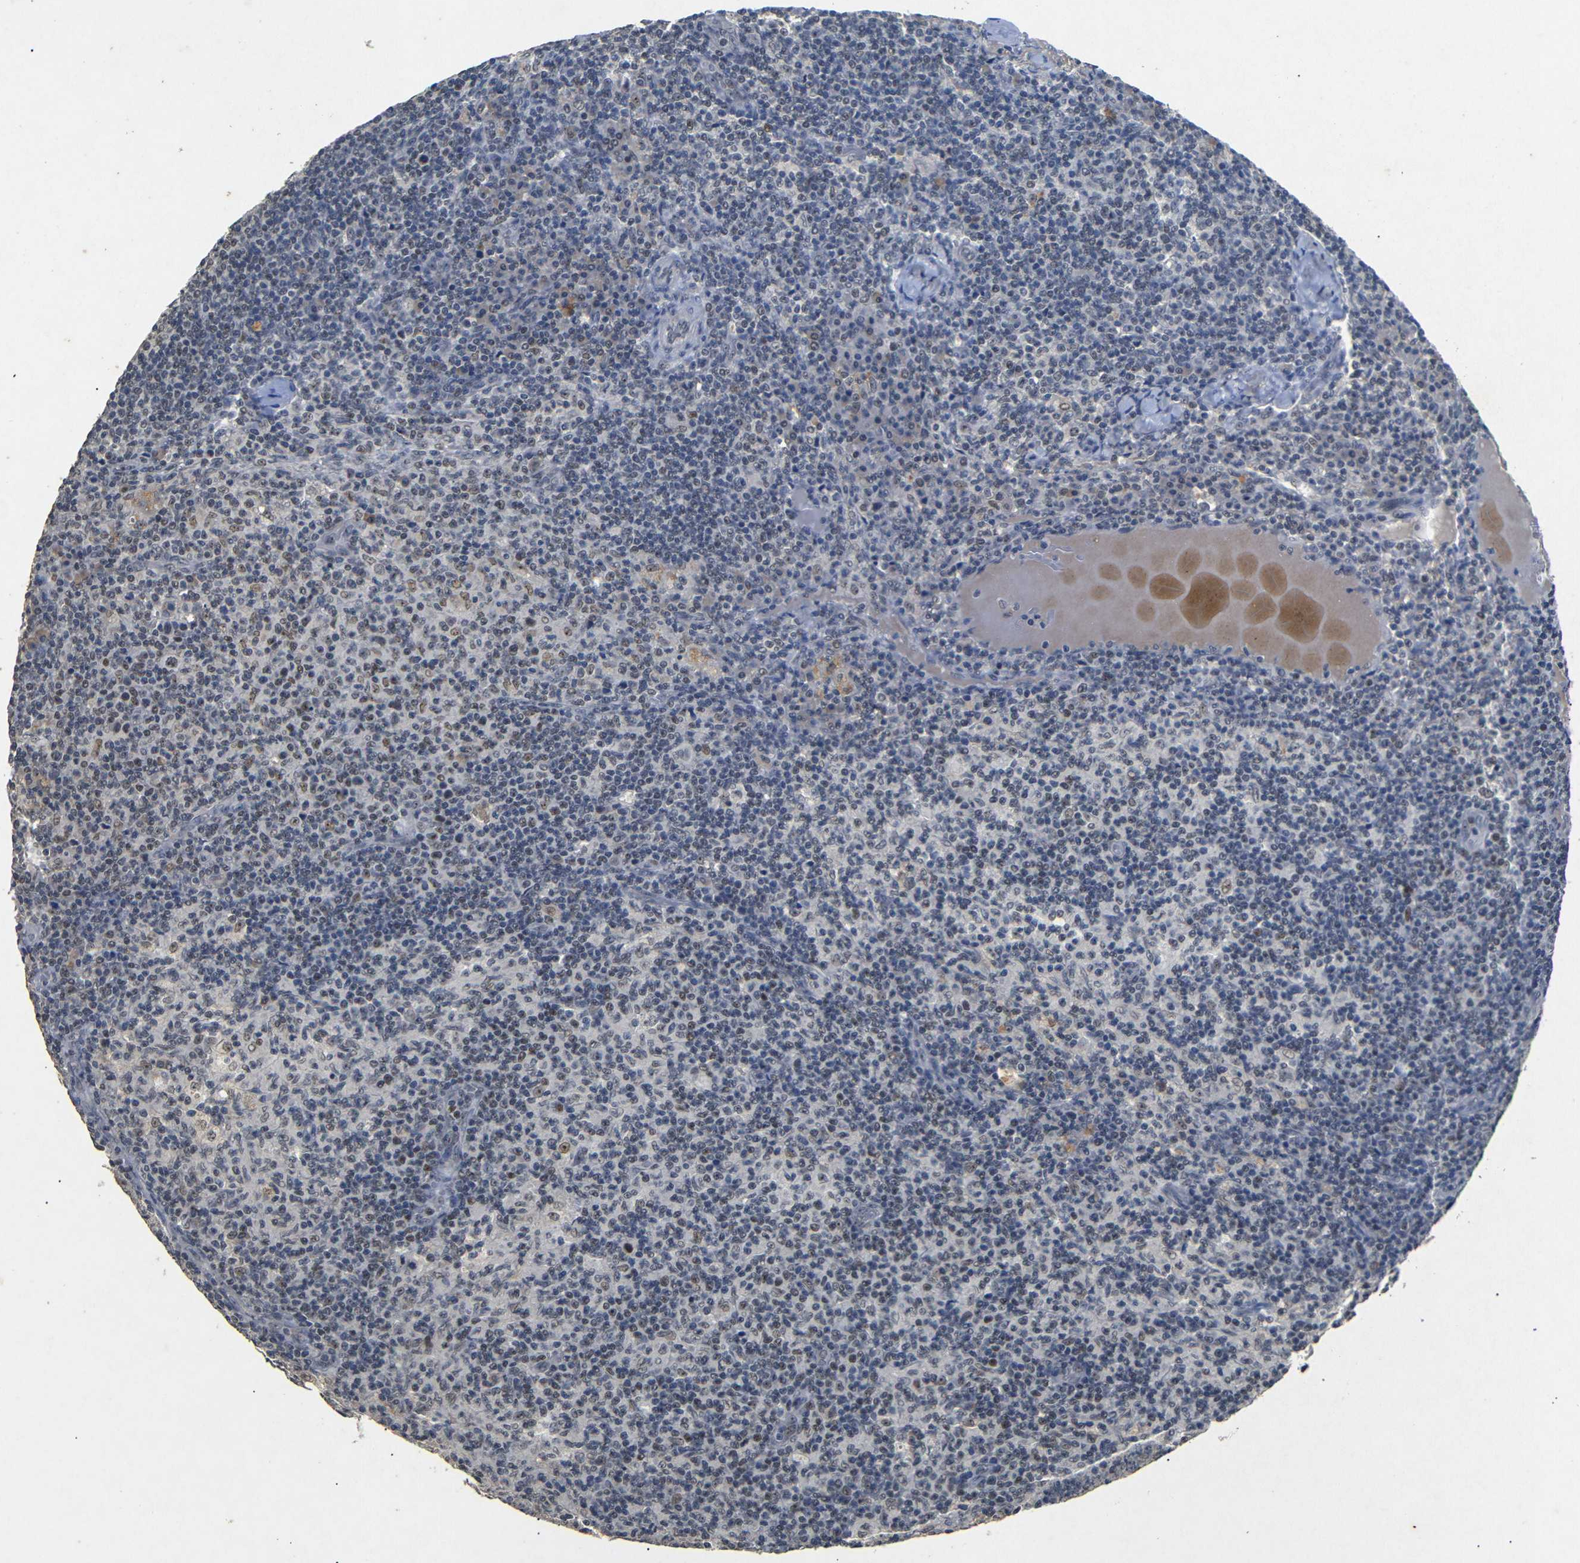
{"staining": {"intensity": "moderate", "quantity": "<25%", "location": "nuclear"}, "tissue": "lymph node", "cell_type": "Germinal center cells", "image_type": "normal", "snomed": [{"axis": "morphology", "description": "Normal tissue, NOS"}, {"axis": "morphology", "description": "Inflammation, NOS"}, {"axis": "topography", "description": "Lymph node"}], "caption": "IHC of unremarkable lymph node demonstrates low levels of moderate nuclear positivity in about <25% of germinal center cells. The protein of interest is stained brown, and the nuclei are stained in blue (DAB IHC with brightfield microscopy, high magnification).", "gene": "PARN", "patient": {"sex": "male", "age": 55}}